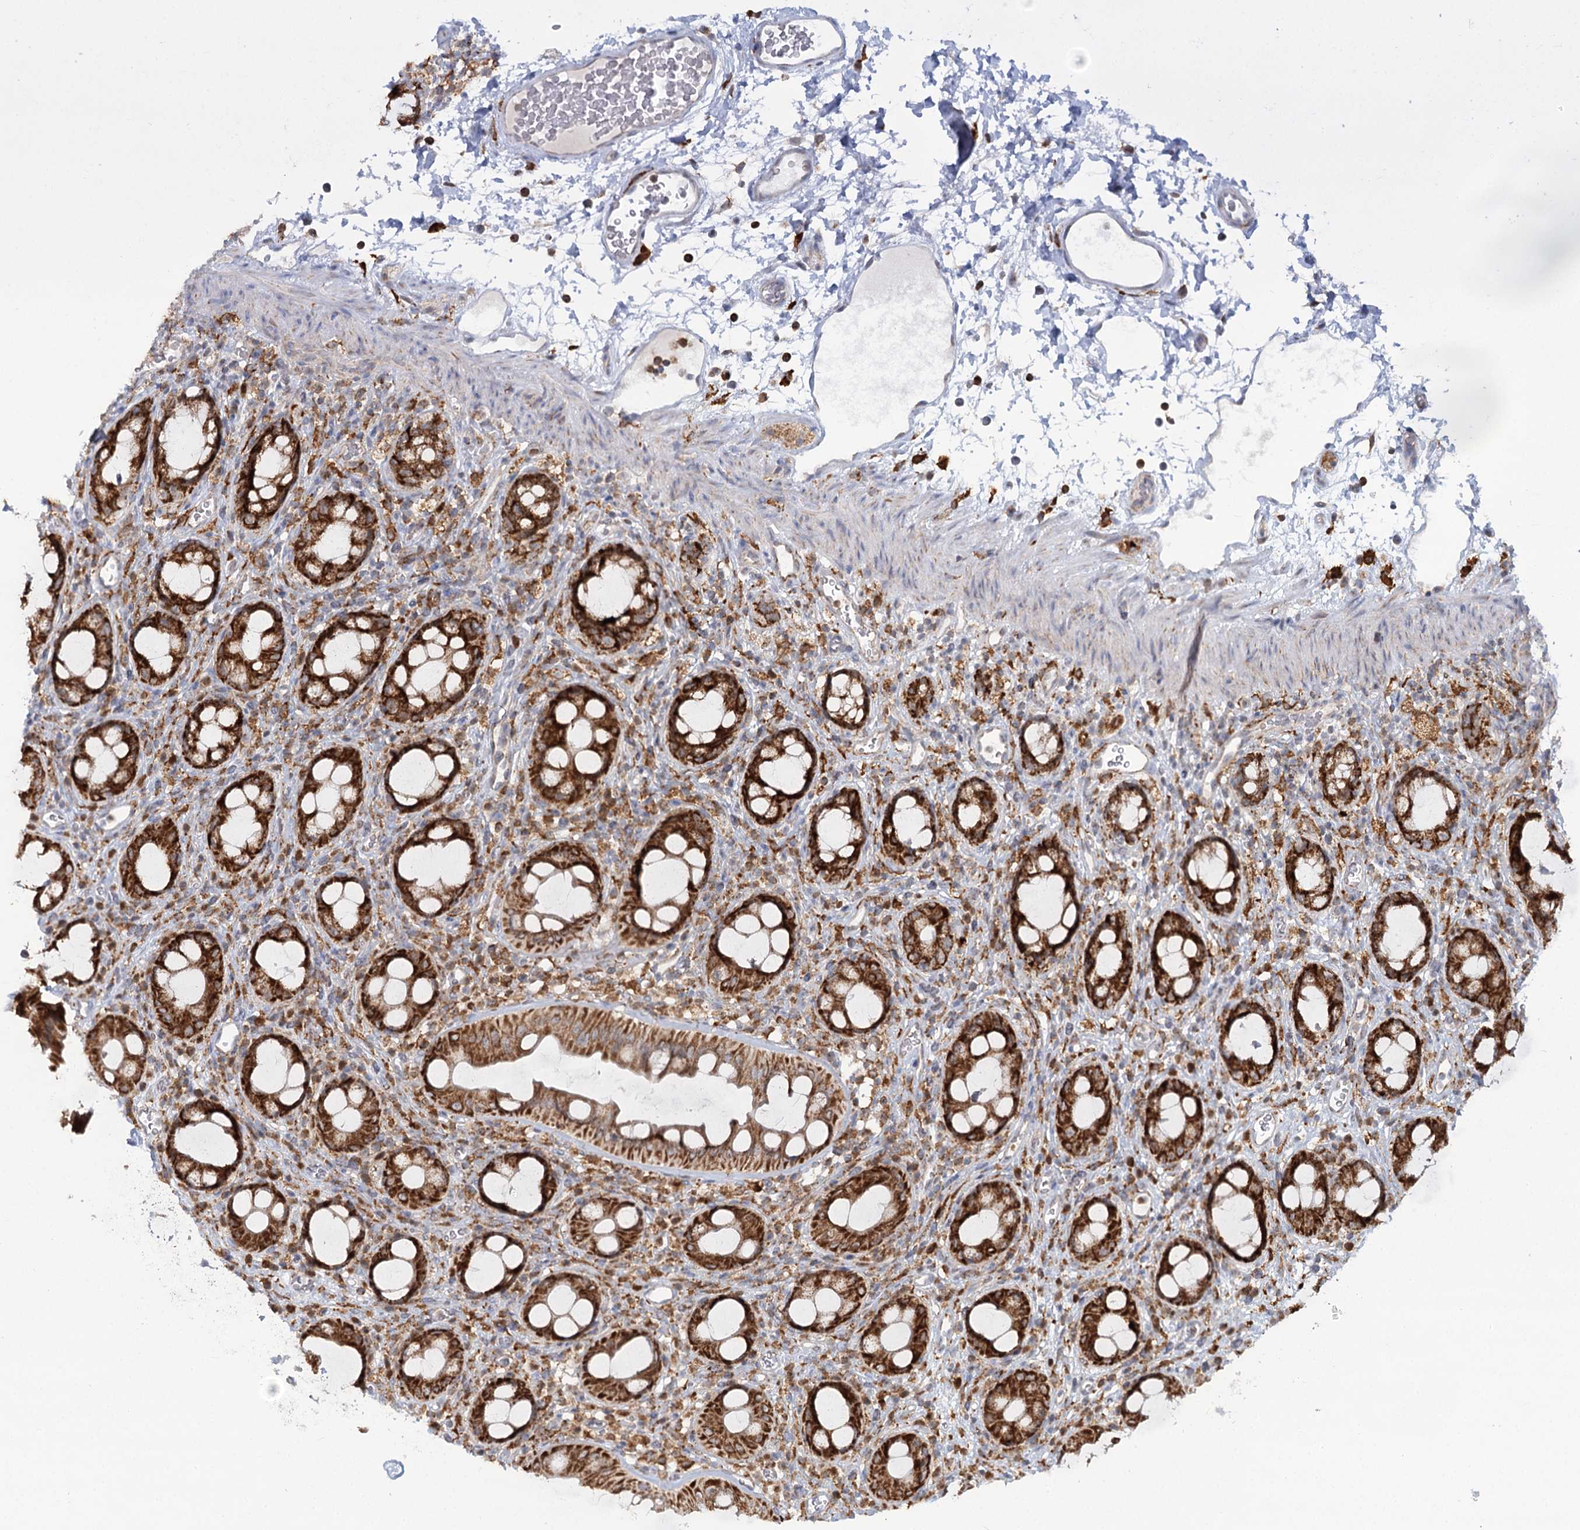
{"staining": {"intensity": "strong", "quantity": ">75%", "location": "cytoplasmic/membranous"}, "tissue": "rectum", "cell_type": "Glandular cells", "image_type": "normal", "snomed": [{"axis": "morphology", "description": "Normal tissue, NOS"}, {"axis": "topography", "description": "Rectum"}], "caption": "Strong cytoplasmic/membranous positivity for a protein is identified in approximately >75% of glandular cells of normal rectum using immunohistochemistry (IHC).", "gene": "TAS1R1", "patient": {"sex": "female", "age": 57}}